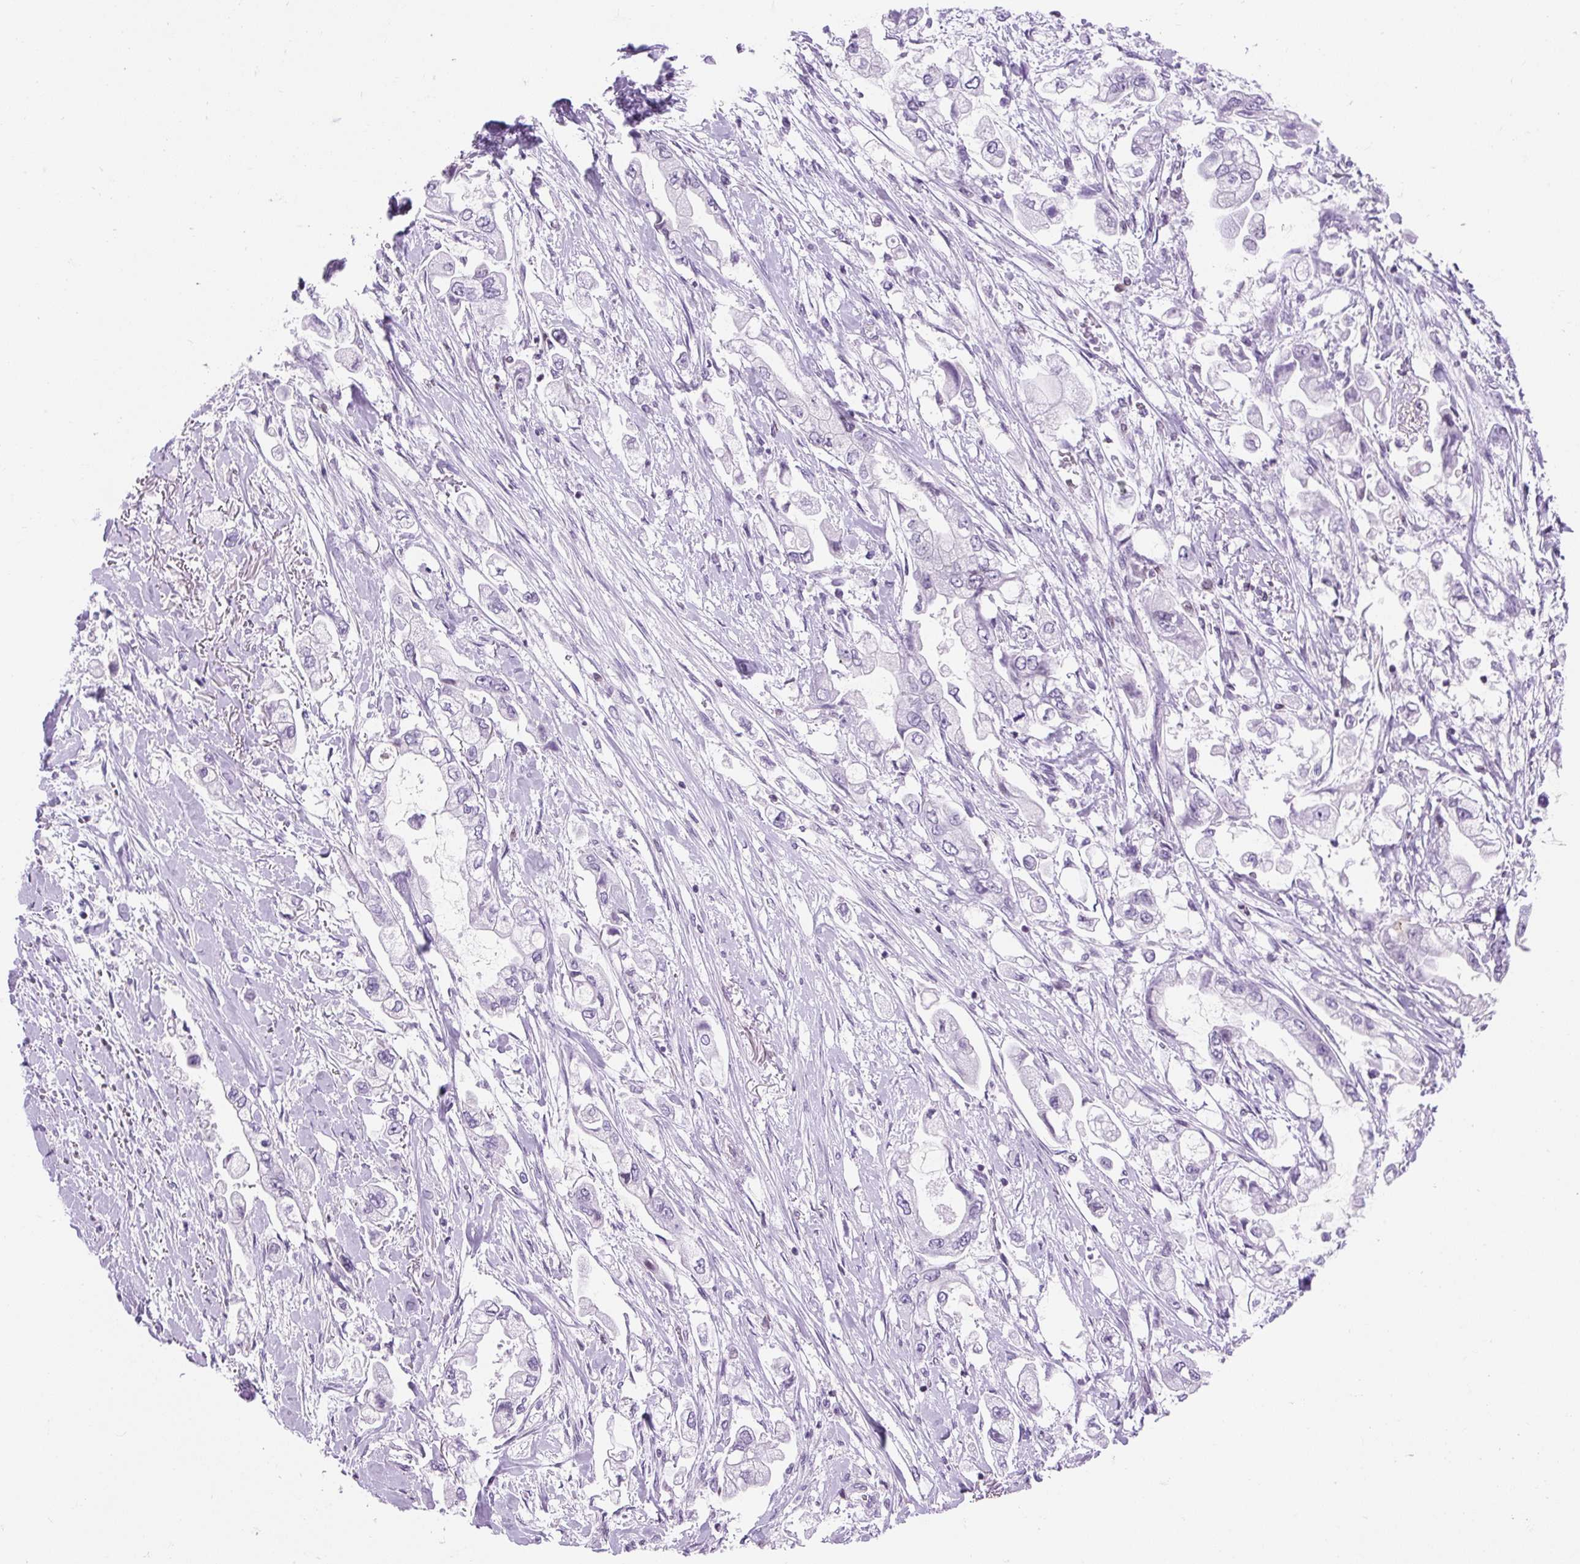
{"staining": {"intensity": "negative", "quantity": "none", "location": "none"}, "tissue": "stomach cancer", "cell_type": "Tumor cells", "image_type": "cancer", "snomed": [{"axis": "morphology", "description": "Adenocarcinoma, NOS"}, {"axis": "topography", "description": "Stomach"}], "caption": "IHC image of neoplastic tissue: human stomach cancer stained with DAB (3,3'-diaminobenzidine) shows no significant protein expression in tumor cells.", "gene": "VPREB1", "patient": {"sex": "male", "age": 62}}